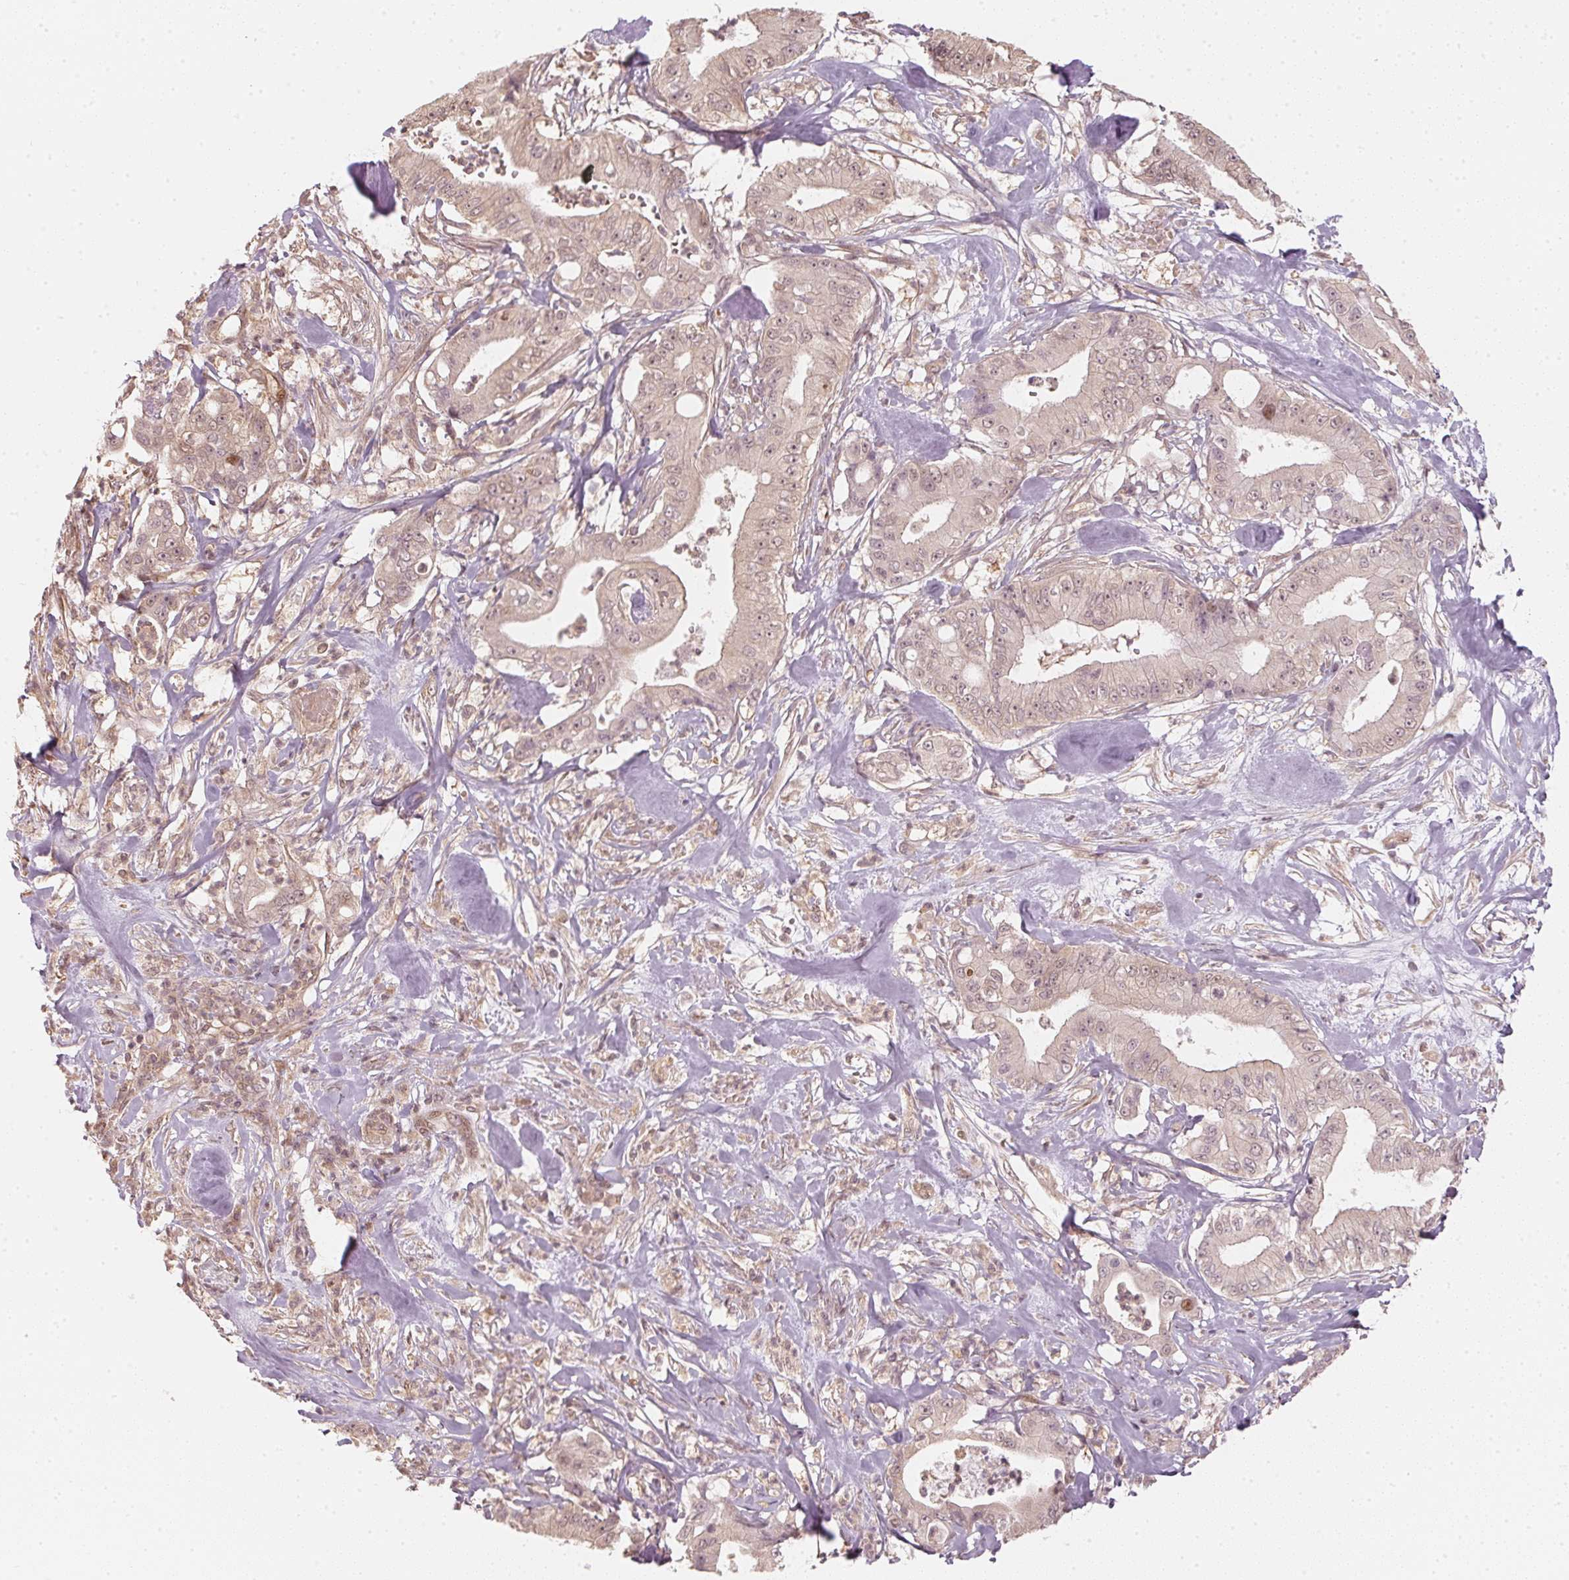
{"staining": {"intensity": "weak", "quantity": "25%-75%", "location": "nuclear"}, "tissue": "pancreatic cancer", "cell_type": "Tumor cells", "image_type": "cancer", "snomed": [{"axis": "morphology", "description": "Adenocarcinoma, NOS"}, {"axis": "topography", "description": "Pancreas"}], "caption": "The image reveals a brown stain indicating the presence of a protein in the nuclear of tumor cells in pancreatic cancer.", "gene": "UBE2L3", "patient": {"sex": "male", "age": 71}}